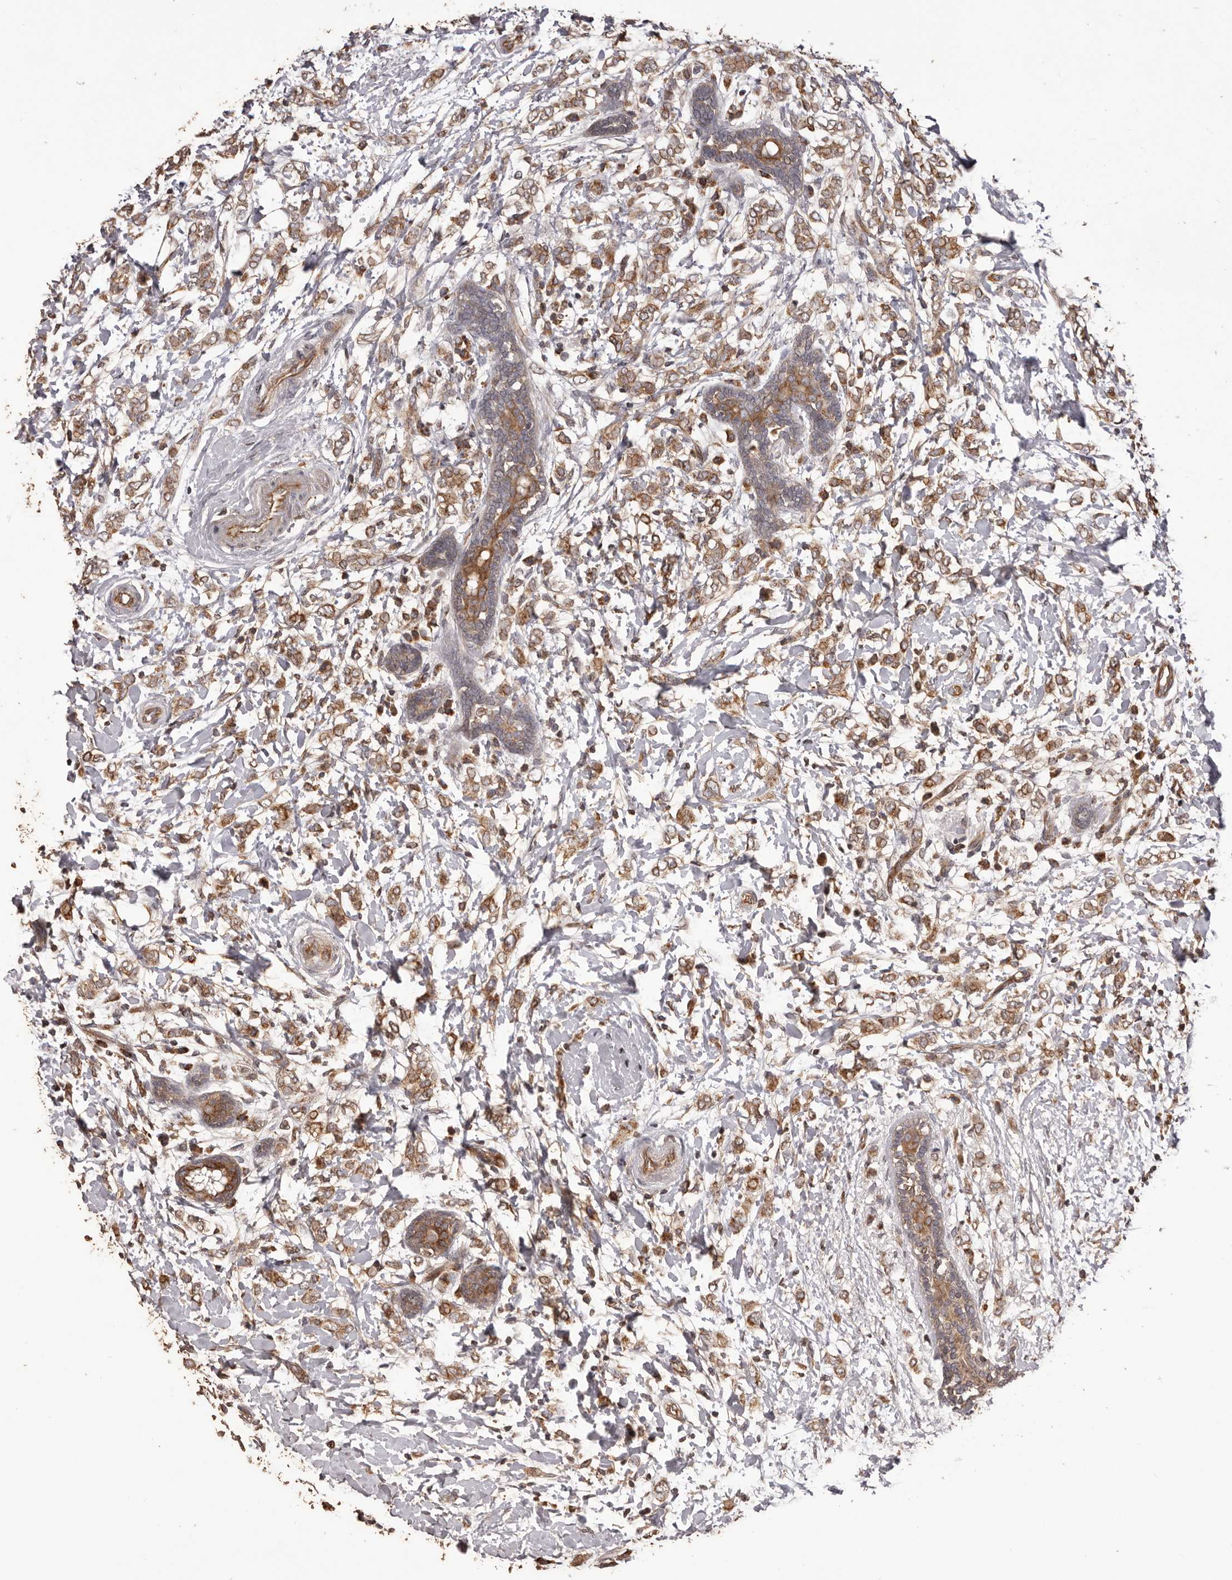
{"staining": {"intensity": "moderate", "quantity": ">75%", "location": "cytoplasmic/membranous"}, "tissue": "breast cancer", "cell_type": "Tumor cells", "image_type": "cancer", "snomed": [{"axis": "morphology", "description": "Normal tissue, NOS"}, {"axis": "morphology", "description": "Lobular carcinoma"}, {"axis": "topography", "description": "Breast"}], "caption": "Human breast lobular carcinoma stained with a protein marker displays moderate staining in tumor cells.", "gene": "QRSL1", "patient": {"sex": "female", "age": 47}}